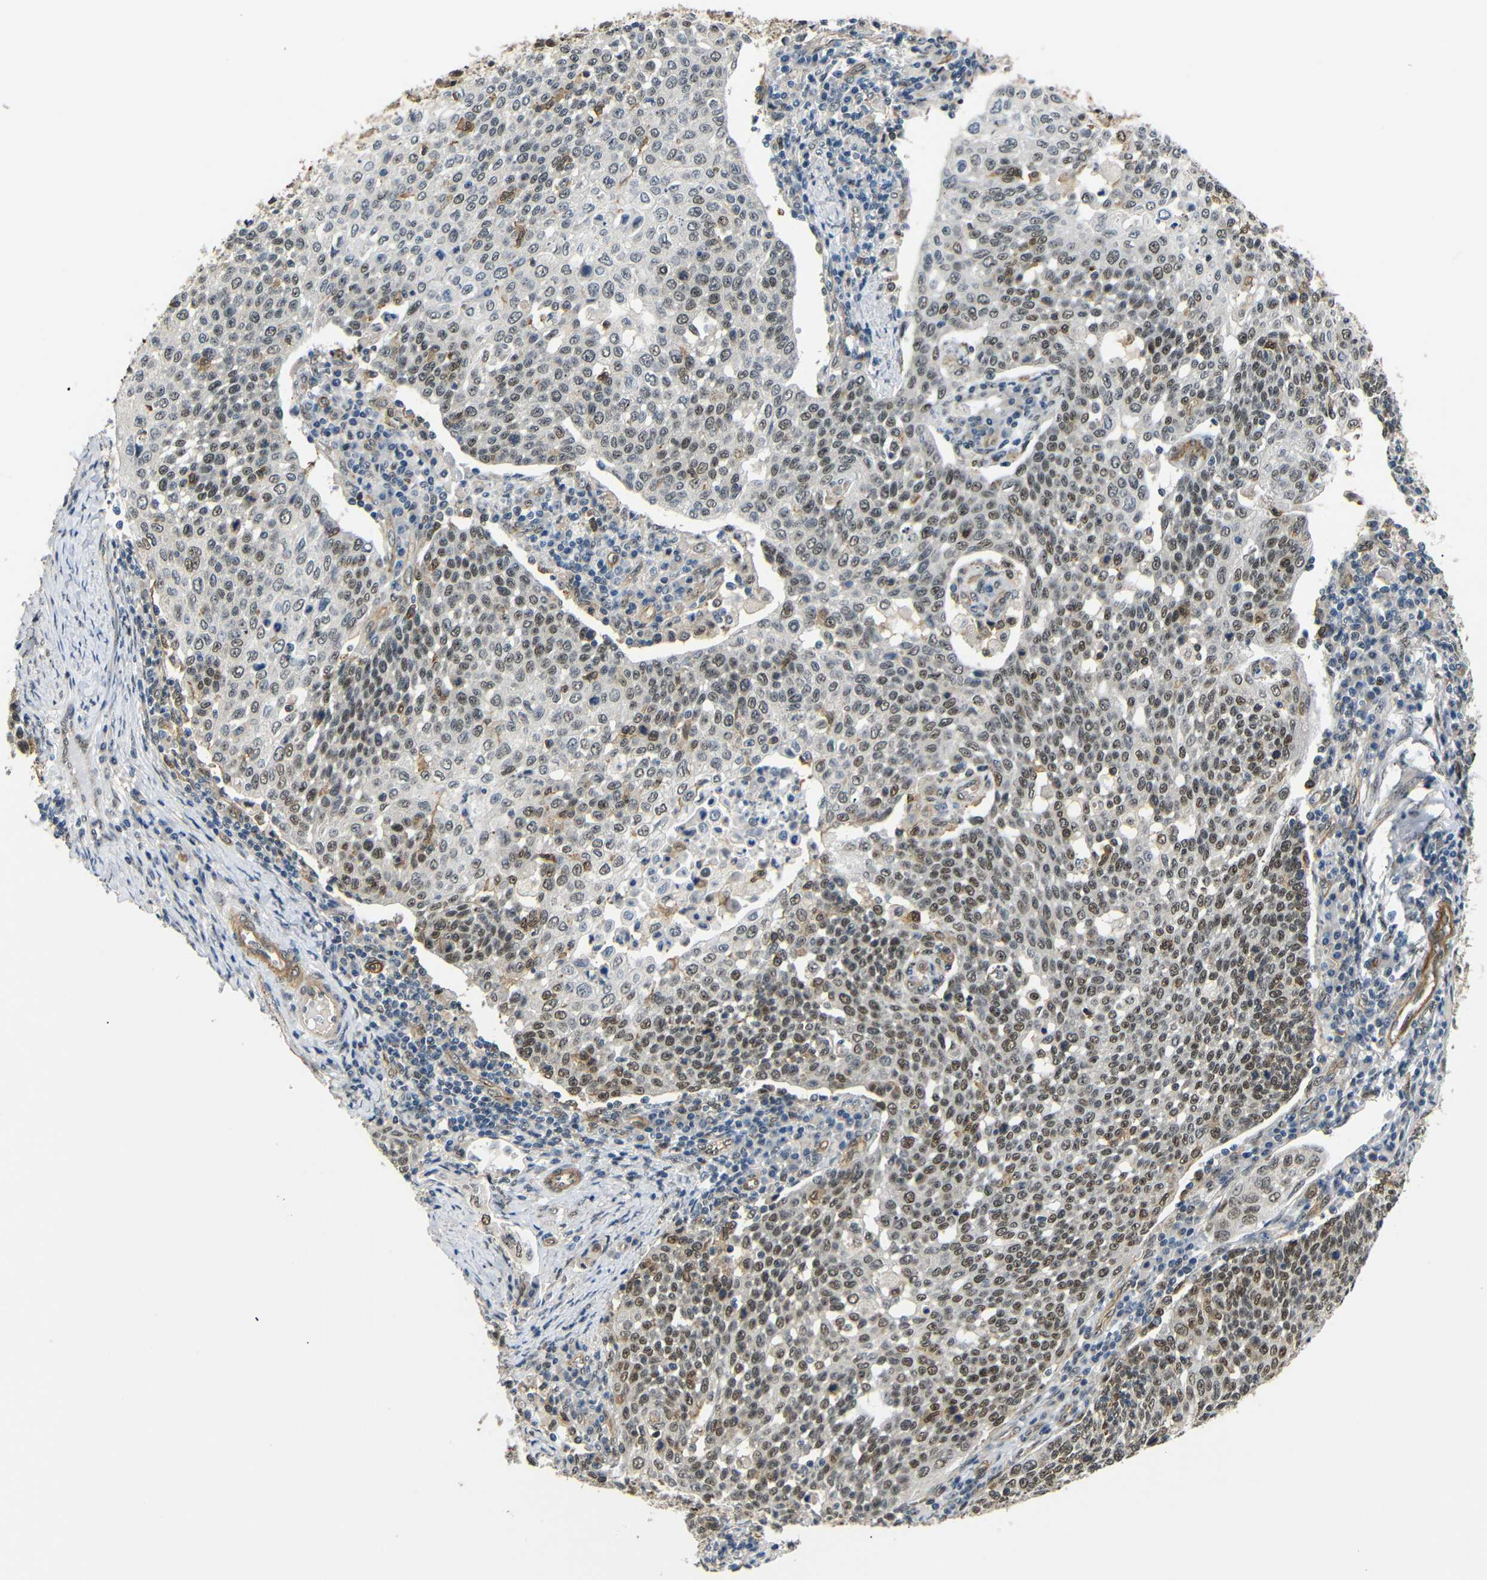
{"staining": {"intensity": "moderate", "quantity": "25%-75%", "location": "nuclear"}, "tissue": "cervical cancer", "cell_type": "Tumor cells", "image_type": "cancer", "snomed": [{"axis": "morphology", "description": "Squamous cell carcinoma, NOS"}, {"axis": "topography", "description": "Cervix"}], "caption": "Immunohistochemistry histopathology image of cervical cancer stained for a protein (brown), which displays medium levels of moderate nuclear expression in about 25%-75% of tumor cells.", "gene": "PARN", "patient": {"sex": "female", "age": 34}}